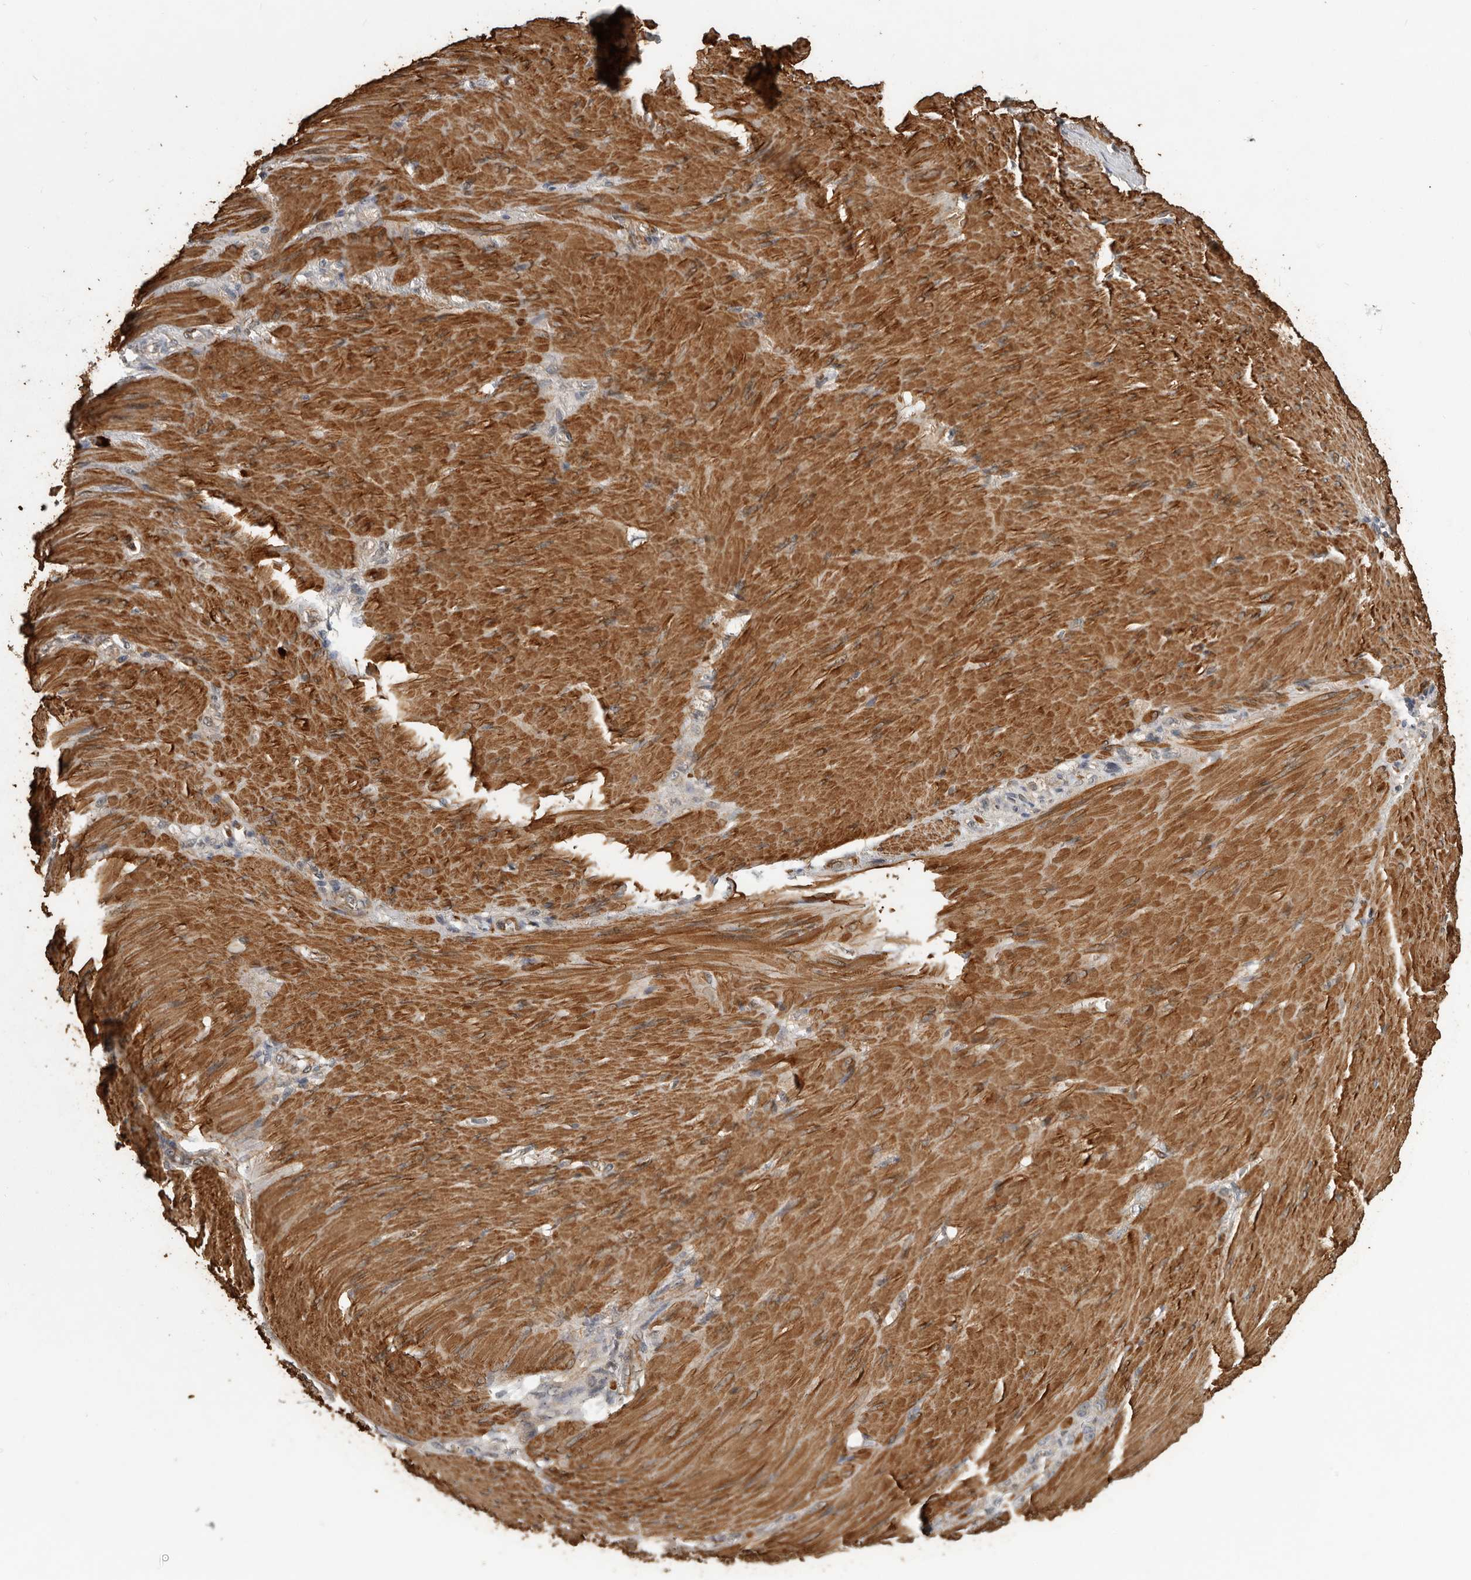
{"staining": {"intensity": "weak", "quantity": "25%-75%", "location": "cytoplasmic/membranous"}, "tissue": "stomach cancer", "cell_type": "Tumor cells", "image_type": "cancer", "snomed": [{"axis": "morphology", "description": "Normal tissue, NOS"}, {"axis": "morphology", "description": "Adenocarcinoma, NOS"}, {"axis": "topography", "description": "Stomach"}], "caption": "Brown immunohistochemical staining in human adenocarcinoma (stomach) shows weak cytoplasmic/membranous staining in approximately 25%-75% of tumor cells.", "gene": "RNF157", "patient": {"sex": "male", "age": 82}}